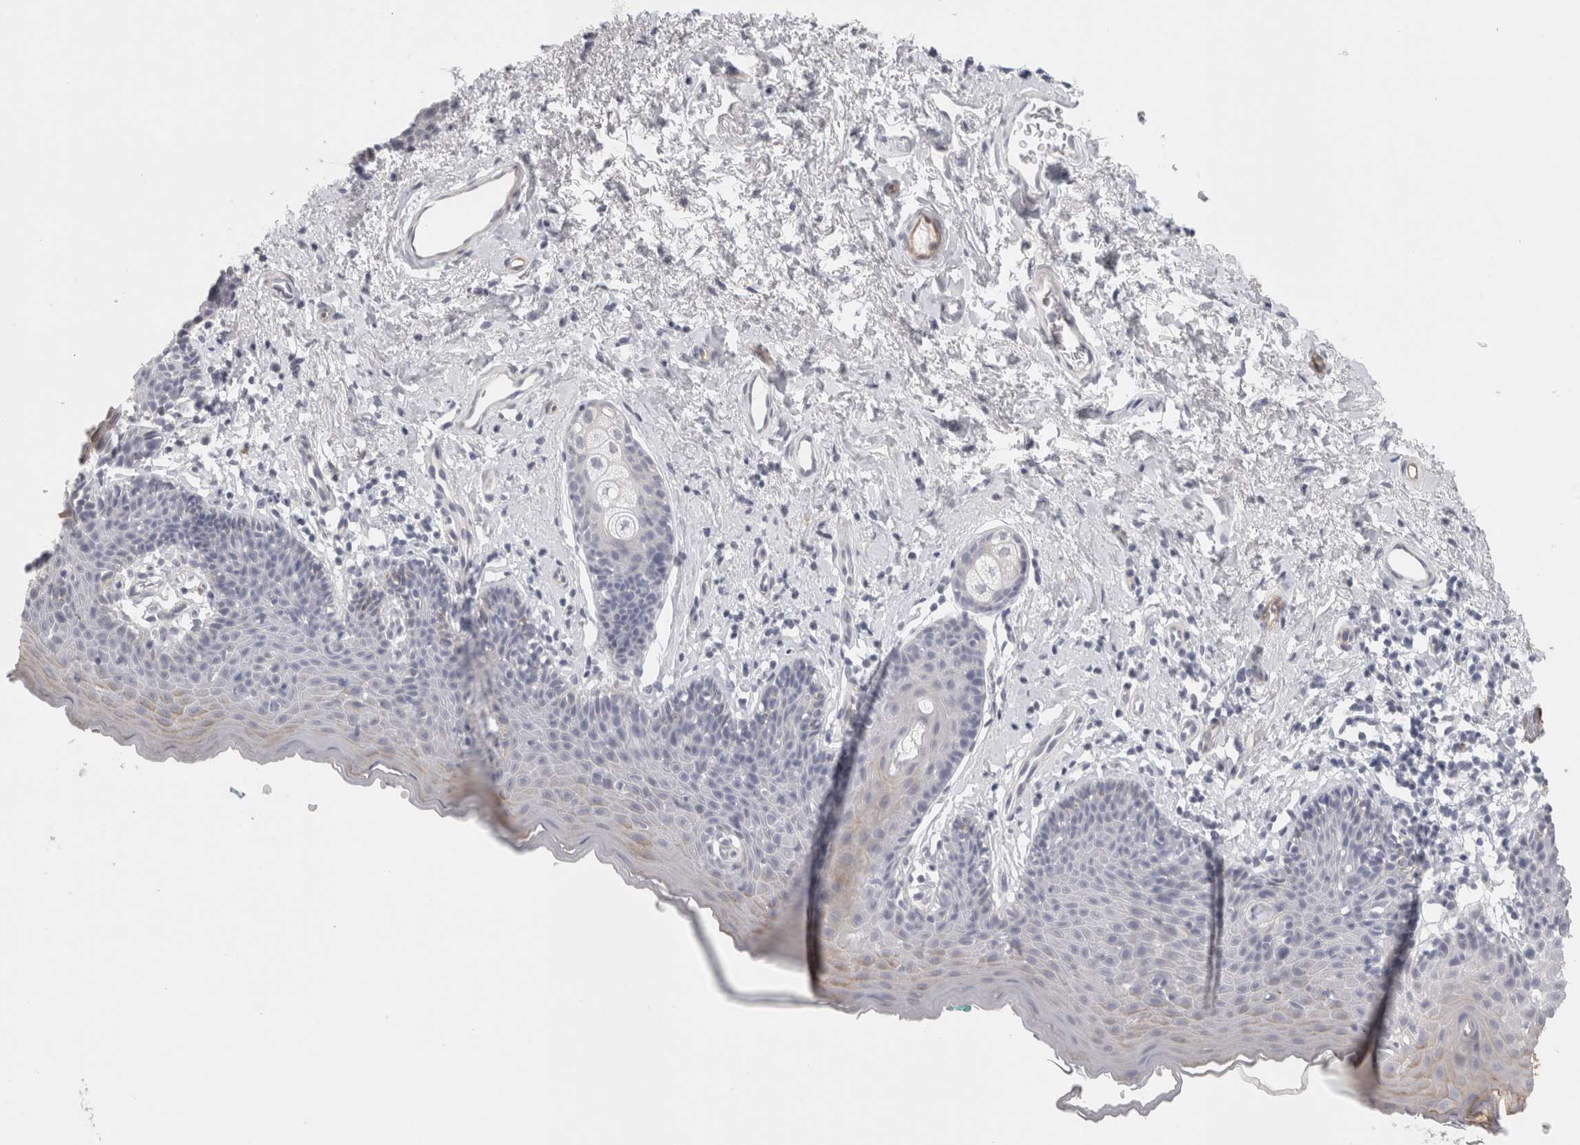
{"staining": {"intensity": "weak", "quantity": "<25%", "location": "cytoplasmic/membranous"}, "tissue": "skin", "cell_type": "Epidermal cells", "image_type": "normal", "snomed": [{"axis": "morphology", "description": "Normal tissue, NOS"}, {"axis": "topography", "description": "Vulva"}], "caption": "Immunohistochemistry (IHC) image of normal skin: skin stained with DAB (3,3'-diaminobenzidine) exhibits no significant protein expression in epidermal cells. The staining is performed using DAB (3,3'-diaminobenzidine) brown chromogen with nuclei counter-stained in using hematoxylin.", "gene": "FBLIM1", "patient": {"sex": "female", "age": 66}}